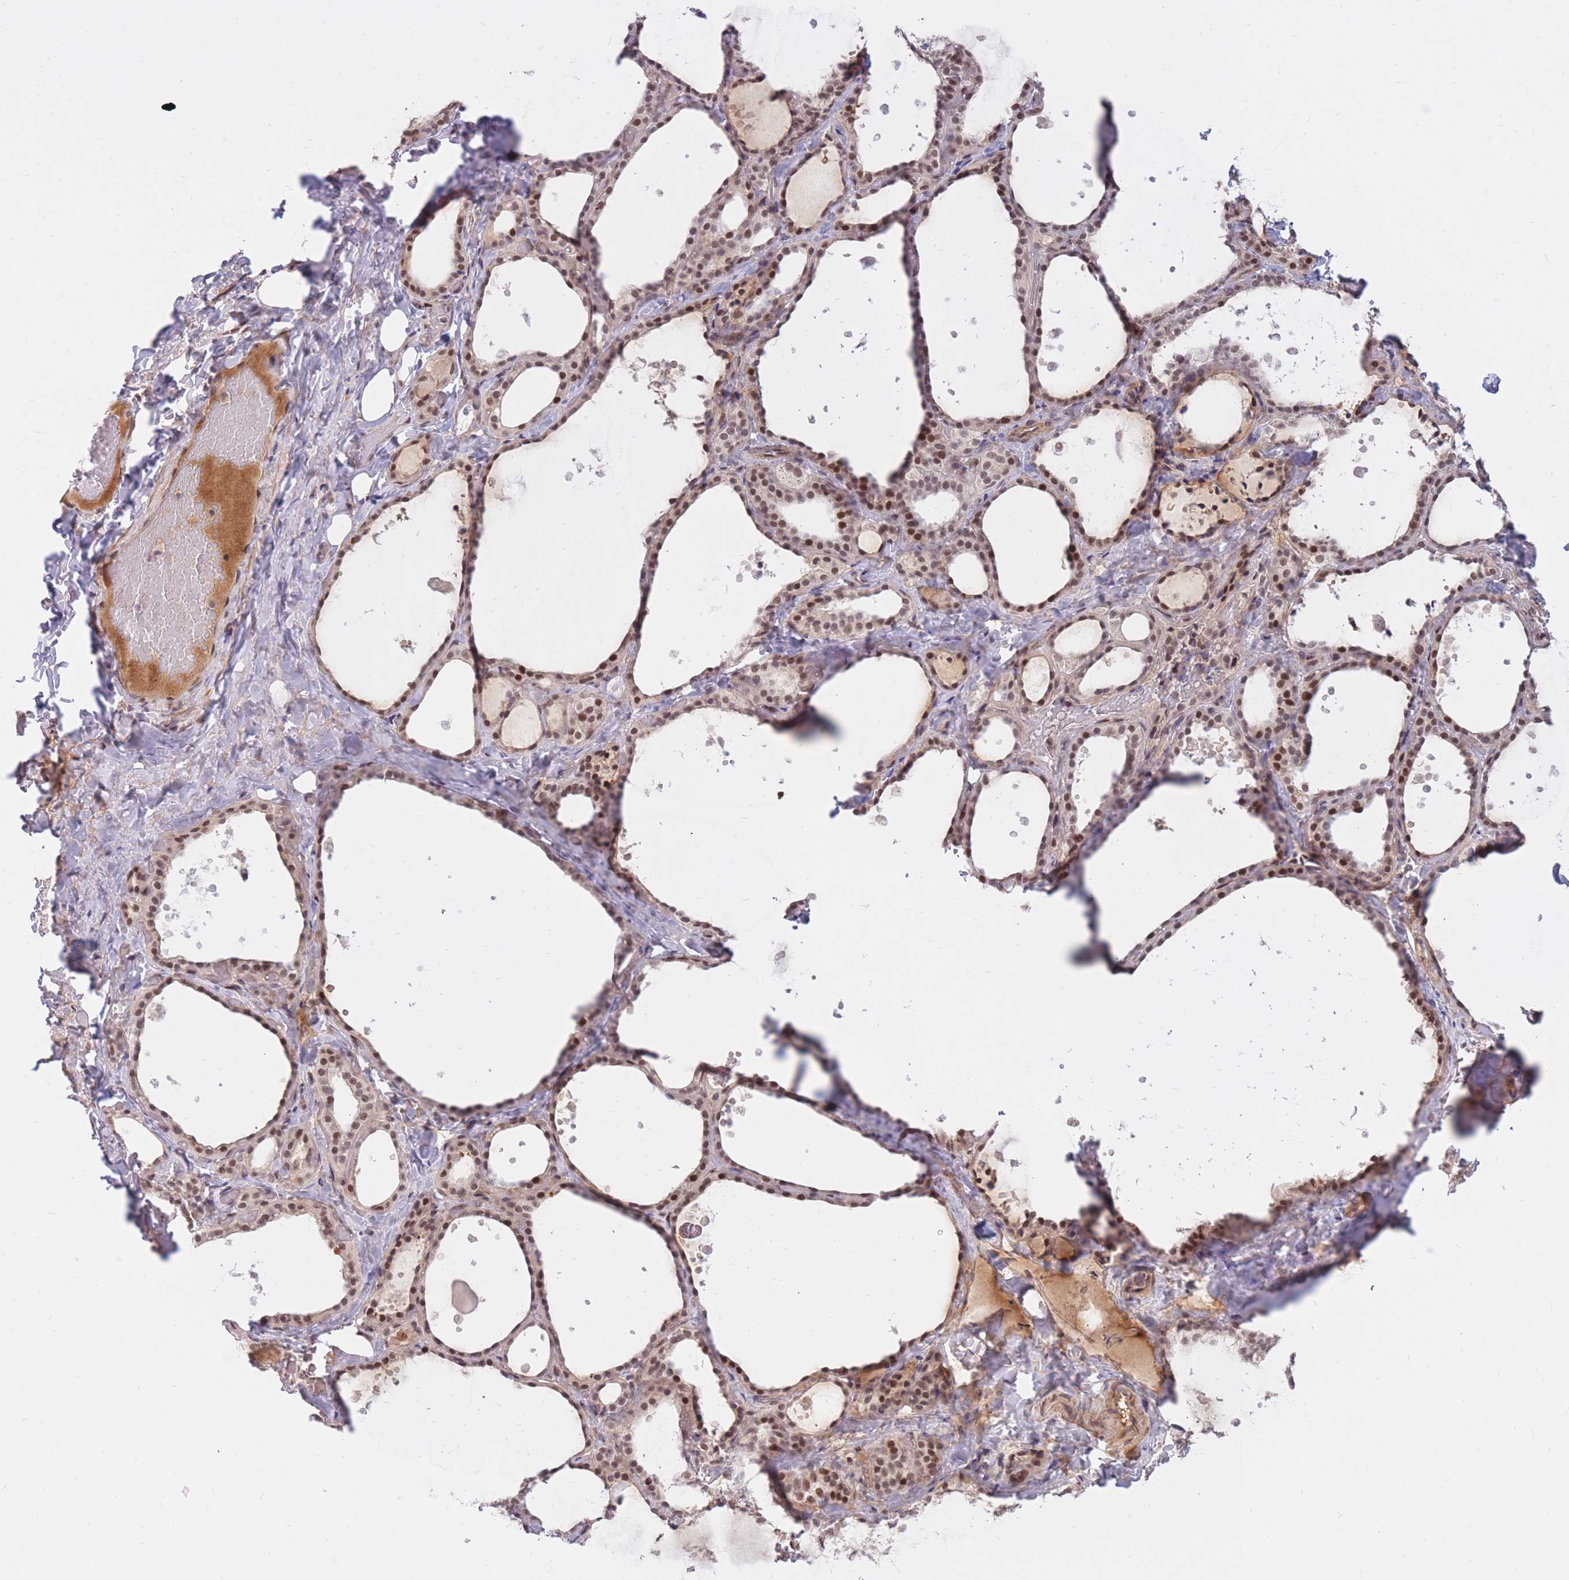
{"staining": {"intensity": "moderate", "quantity": ">75%", "location": "nuclear"}, "tissue": "thyroid gland", "cell_type": "Glandular cells", "image_type": "normal", "snomed": [{"axis": "morphology", "description": "Normal tissue, NOS"}, {"axis": "topography", "description": "Thyroid gland"}], "caption": "Immunohistochemistry (IHC) of benign human thyroid gland shows medium levels of moderate nuclear expression in about >75% of glandular cells.", "gene": "ERICH6B", "patient": {"sex": "female", "age": 44}}